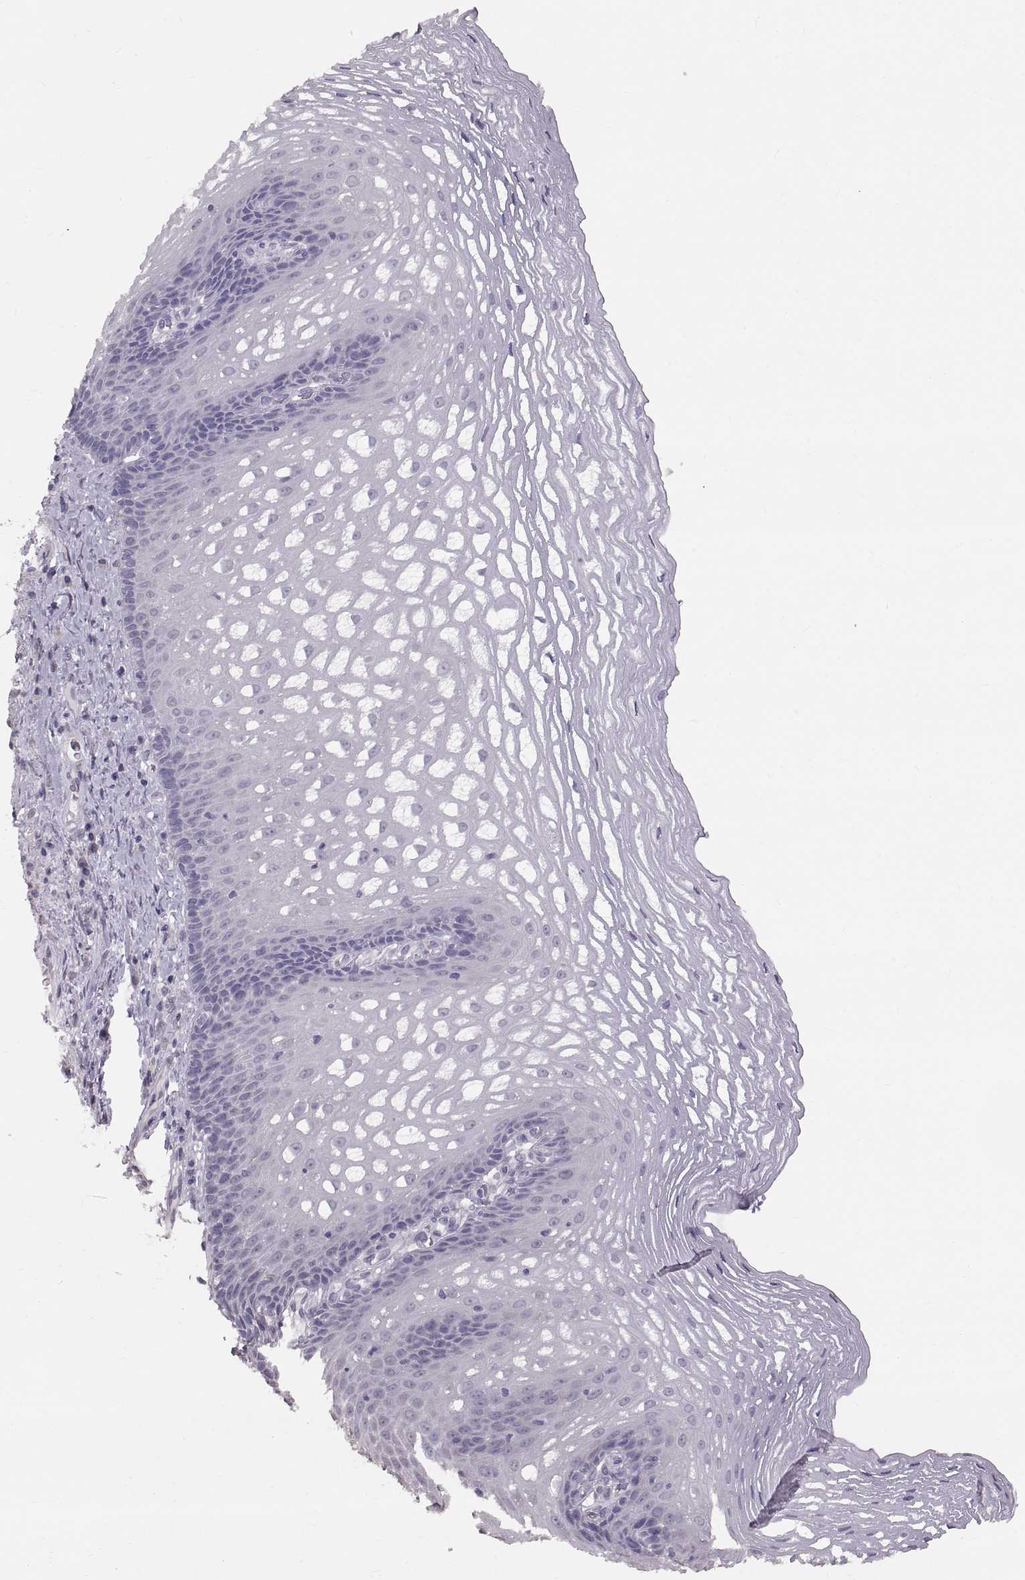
{"staining": {"intensity": "negative", "quantity": "none", "location": "none"}, "tissue": "esophagus", "cell_type": "Squamous epithelial cells", "image_type": "normal", "snomed": [{"axis": "morphology", "description": "Normal tissue, NOS"}, {"axis": "topography", "description": "Esophagus"}], "caption": "This is a histopathology image of immunohistochemistry staining of normal esophagus, which shows no positivity in squamous epithelial cells. (DAB (3,3'-diaminobenzidine) IHC, high magnification).", "gene": "WBP2NL", "patient": {"sex": "male", "age": 76}}